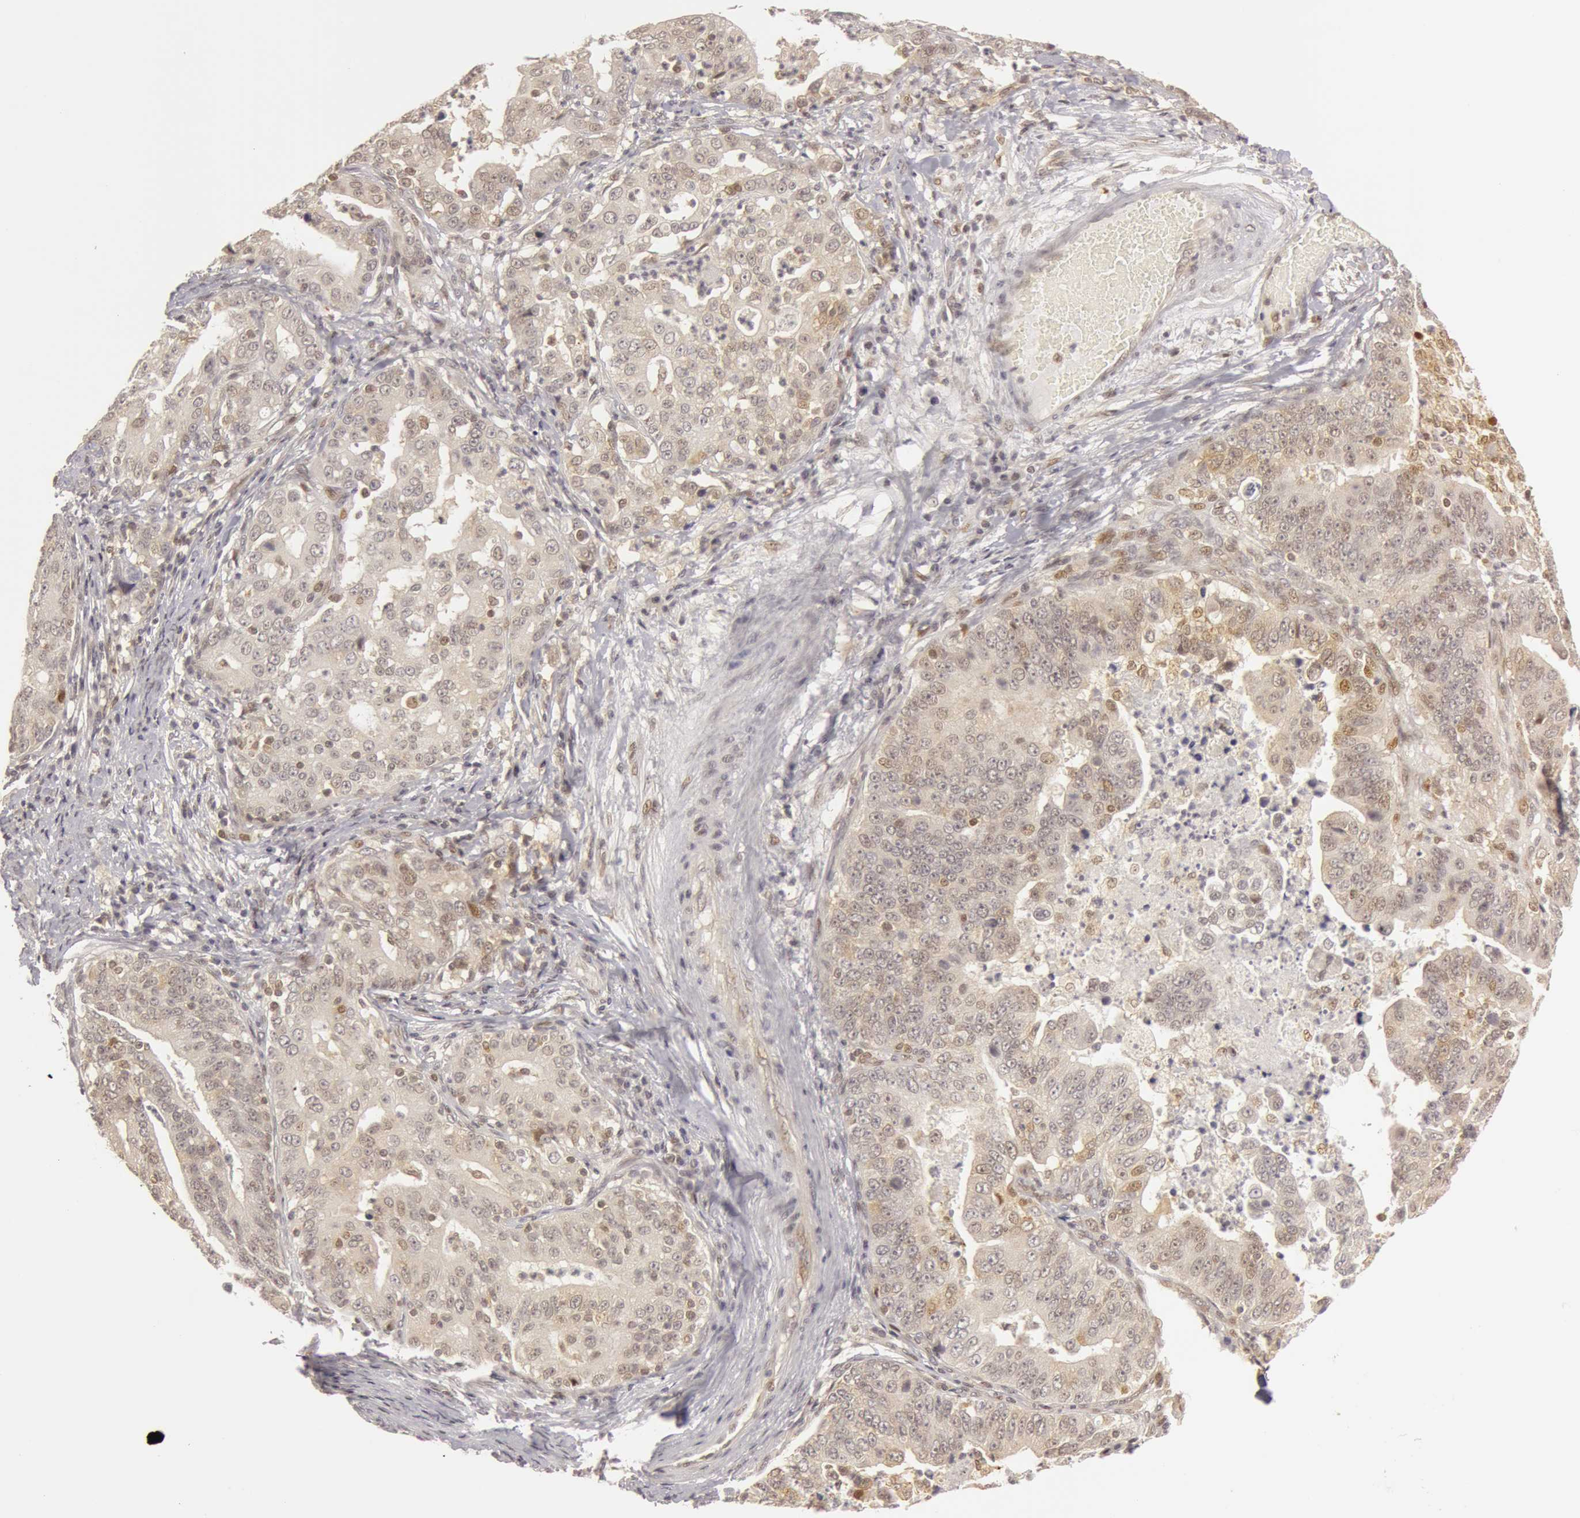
{"staining": {"intensity": "weak", "quantity": "<25%", "location": "nuclear"}, "tissue": "stomach cancer", "cell_type": "Tumor cells", "image_type": "cancer", "snomed": [{"axis": "morphology", "description": "Adenocarcinoma, NOS"}, {"axis": "topography", "description": "Stomach, upper"}], "caption": "A high-resolution photomicrograph shows immunohistochemistry (IHC) staining of stomach cancer, which displays no significant staining in tumor cells.", "gene": "OASL", "patient": {"sex": "female", "age": 50}}